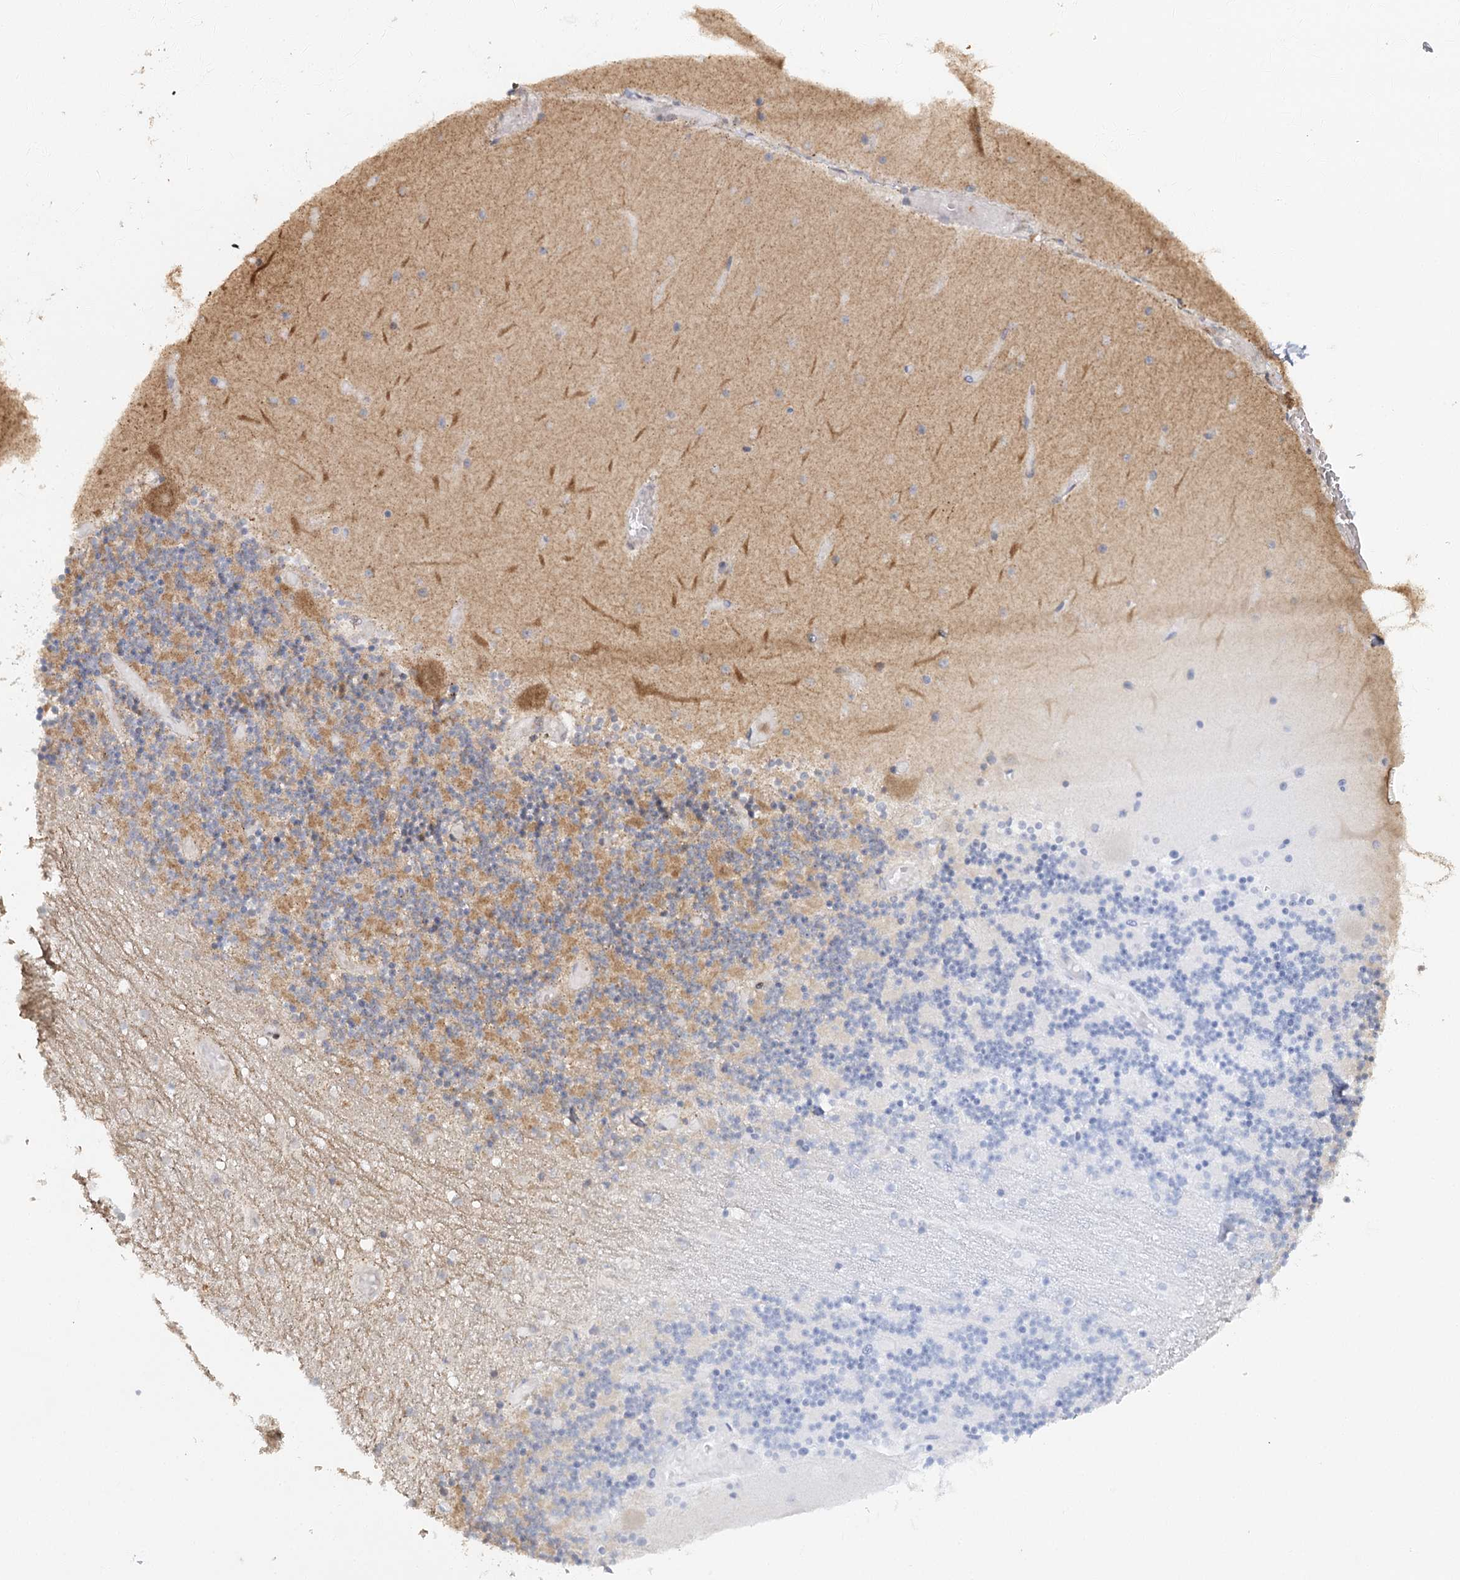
{"staining": {"intensity": "moderate", "quantity": ">75%", "location": "cytoplasmic/membranous"}, "tissue": "cerebellum", "cell_type": "Cells in granular layer", "image_type": "normal", "snomed": [{"axis": "morphology", "description": "Normal tissue, NOS"}, {"axis": "topography", "description": "Cerebellum"}], "caption": "Cerebellum stained for a protein (brown) displays moderate cytoplasmic/membranous positive positivity in approximately >75% of cells in granular layer.", "gene": "ZNRF3", "patient": {"sex": "female", "age": 28}}